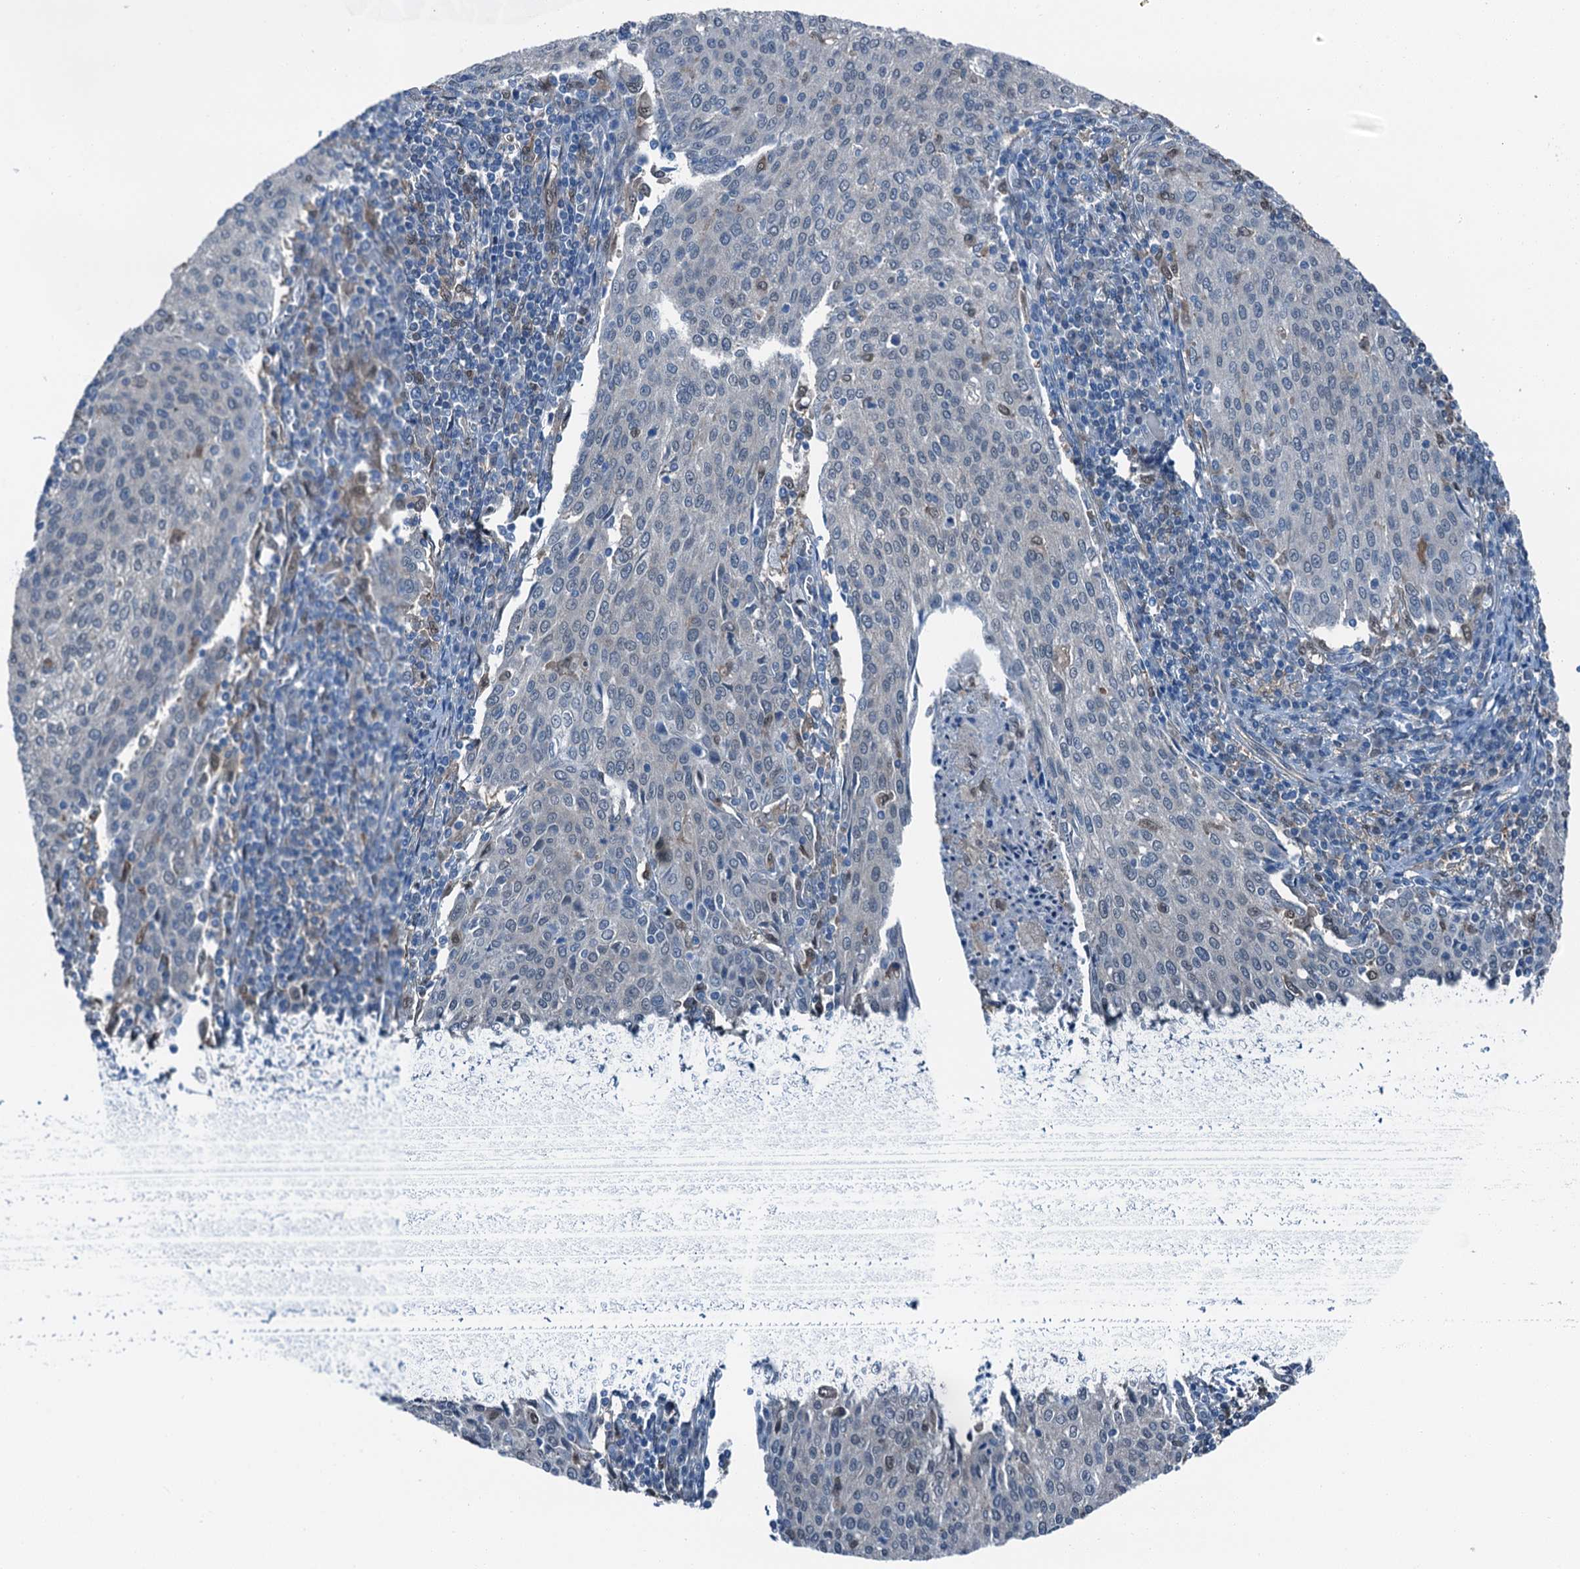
{"staining": {"intensity": "negative", "quantity": "none", "location": "none"}, "tissue": "cervical cancer", "cell_type": "Tumor cells", "image_type": "cancer", "snomed": [{"axis": "morphology", "description": "Squamous cell carcinoma, NOS"}, {"axis": "topography", "description": "Cervix"}], "caption": "A histopathology image of cervical cancer stained for a protein shows no brown staining in tumor cells.", "gene": "RNH1", "patient": {"sex": "female", "age": 46}}